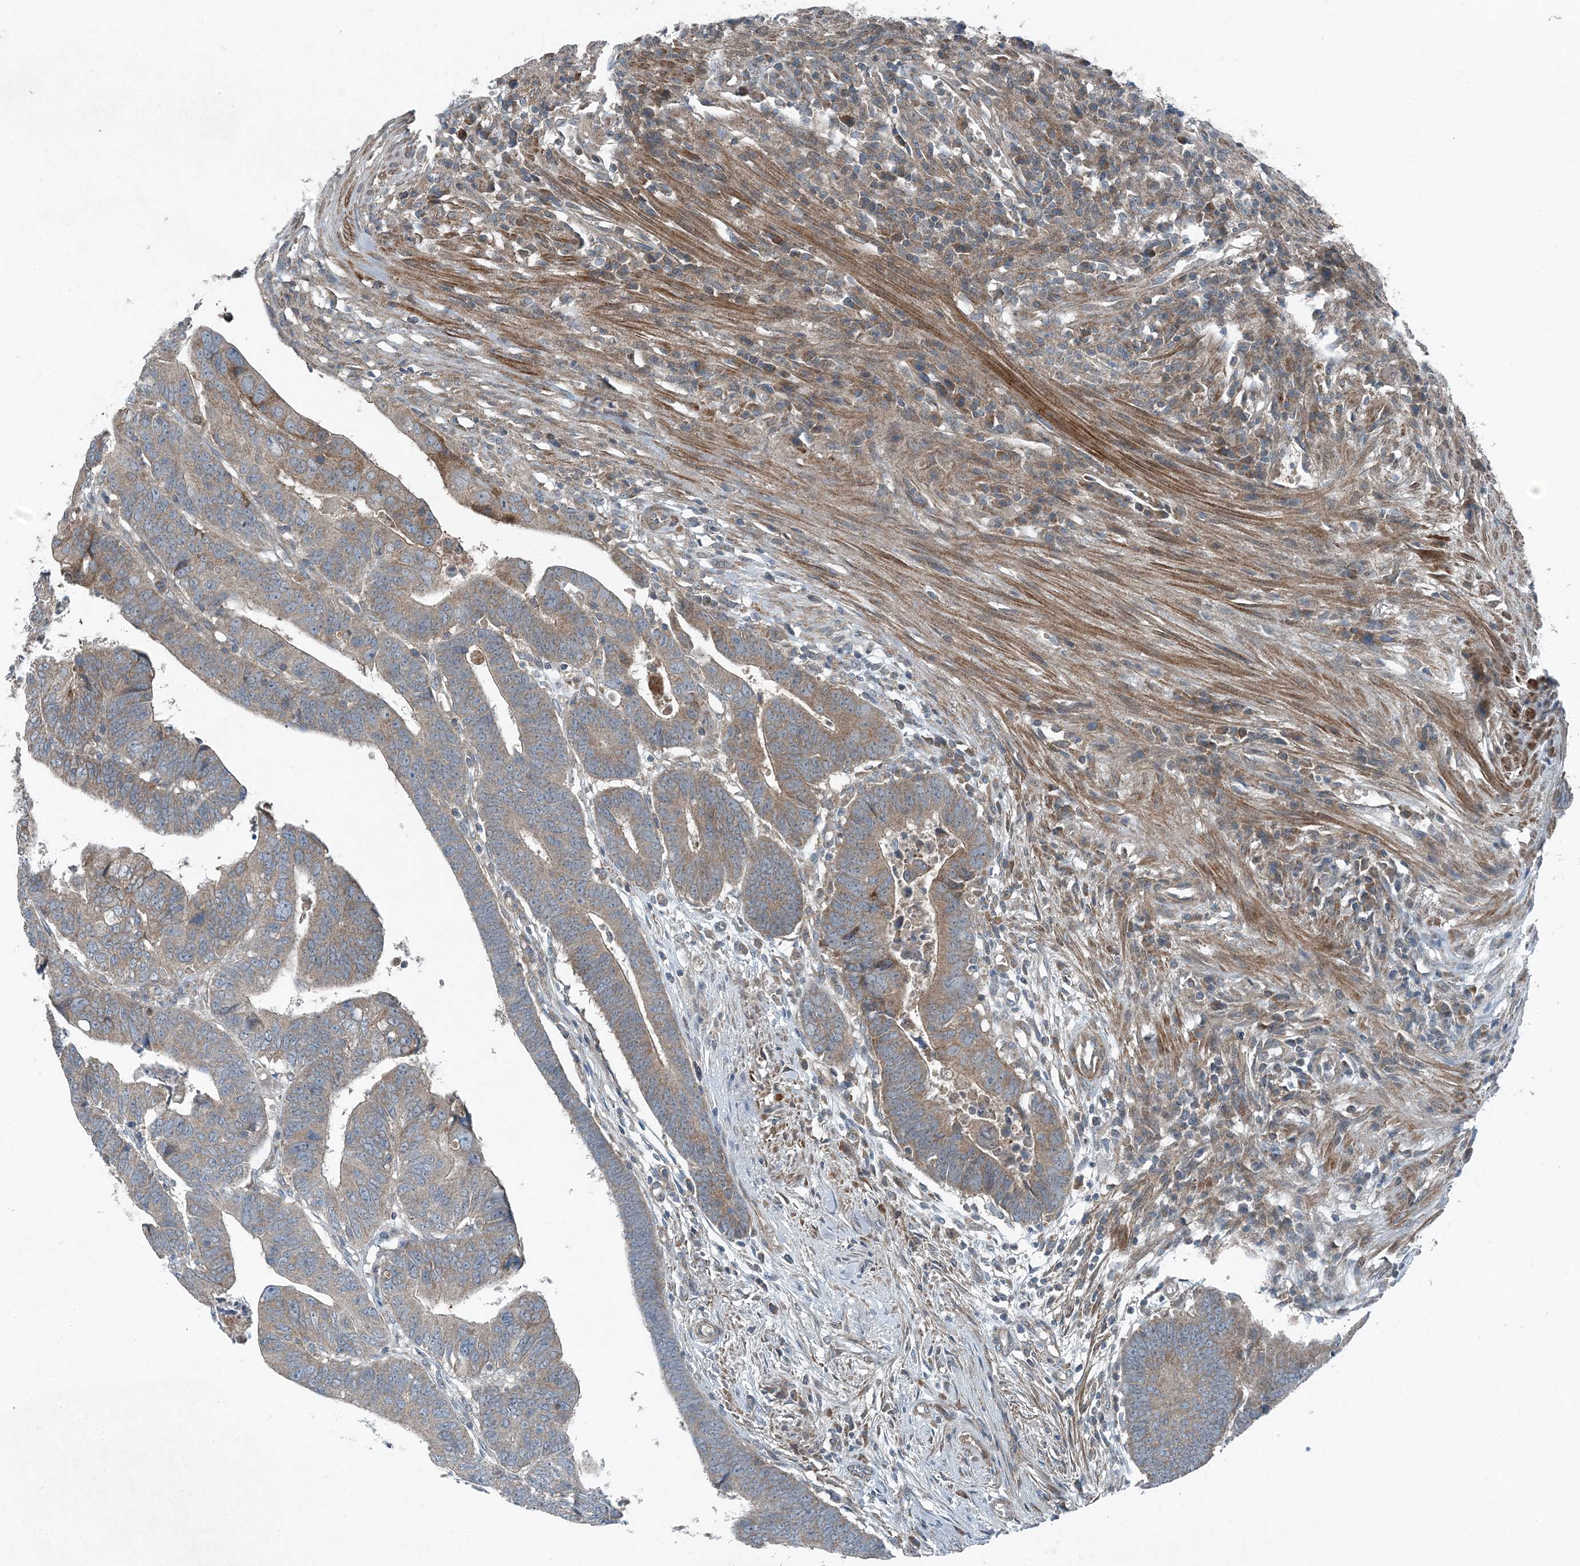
{"staining": {"intensity": "moderate", "quantity": "<25%", "location": "cytoplasmic/membranous"}, "tissue": "colorectal cancer", "cell_type": "Tumor cells", "image_type": "cancer", "snomed": [{"axis": "morphology", "description": "Adenocarcinoma, NOS"}, {"axis": "topography", "description": "Rectum"}], "caption": "This micrograph exhibits IHC staining of human colorectal cancer (adenocarcinoma), with low moderate cytoplasmic/membranous staining in approximately <25% of tumor cells.", "gene": "APOM", "patient": {"sex": "female", "age": 65}}